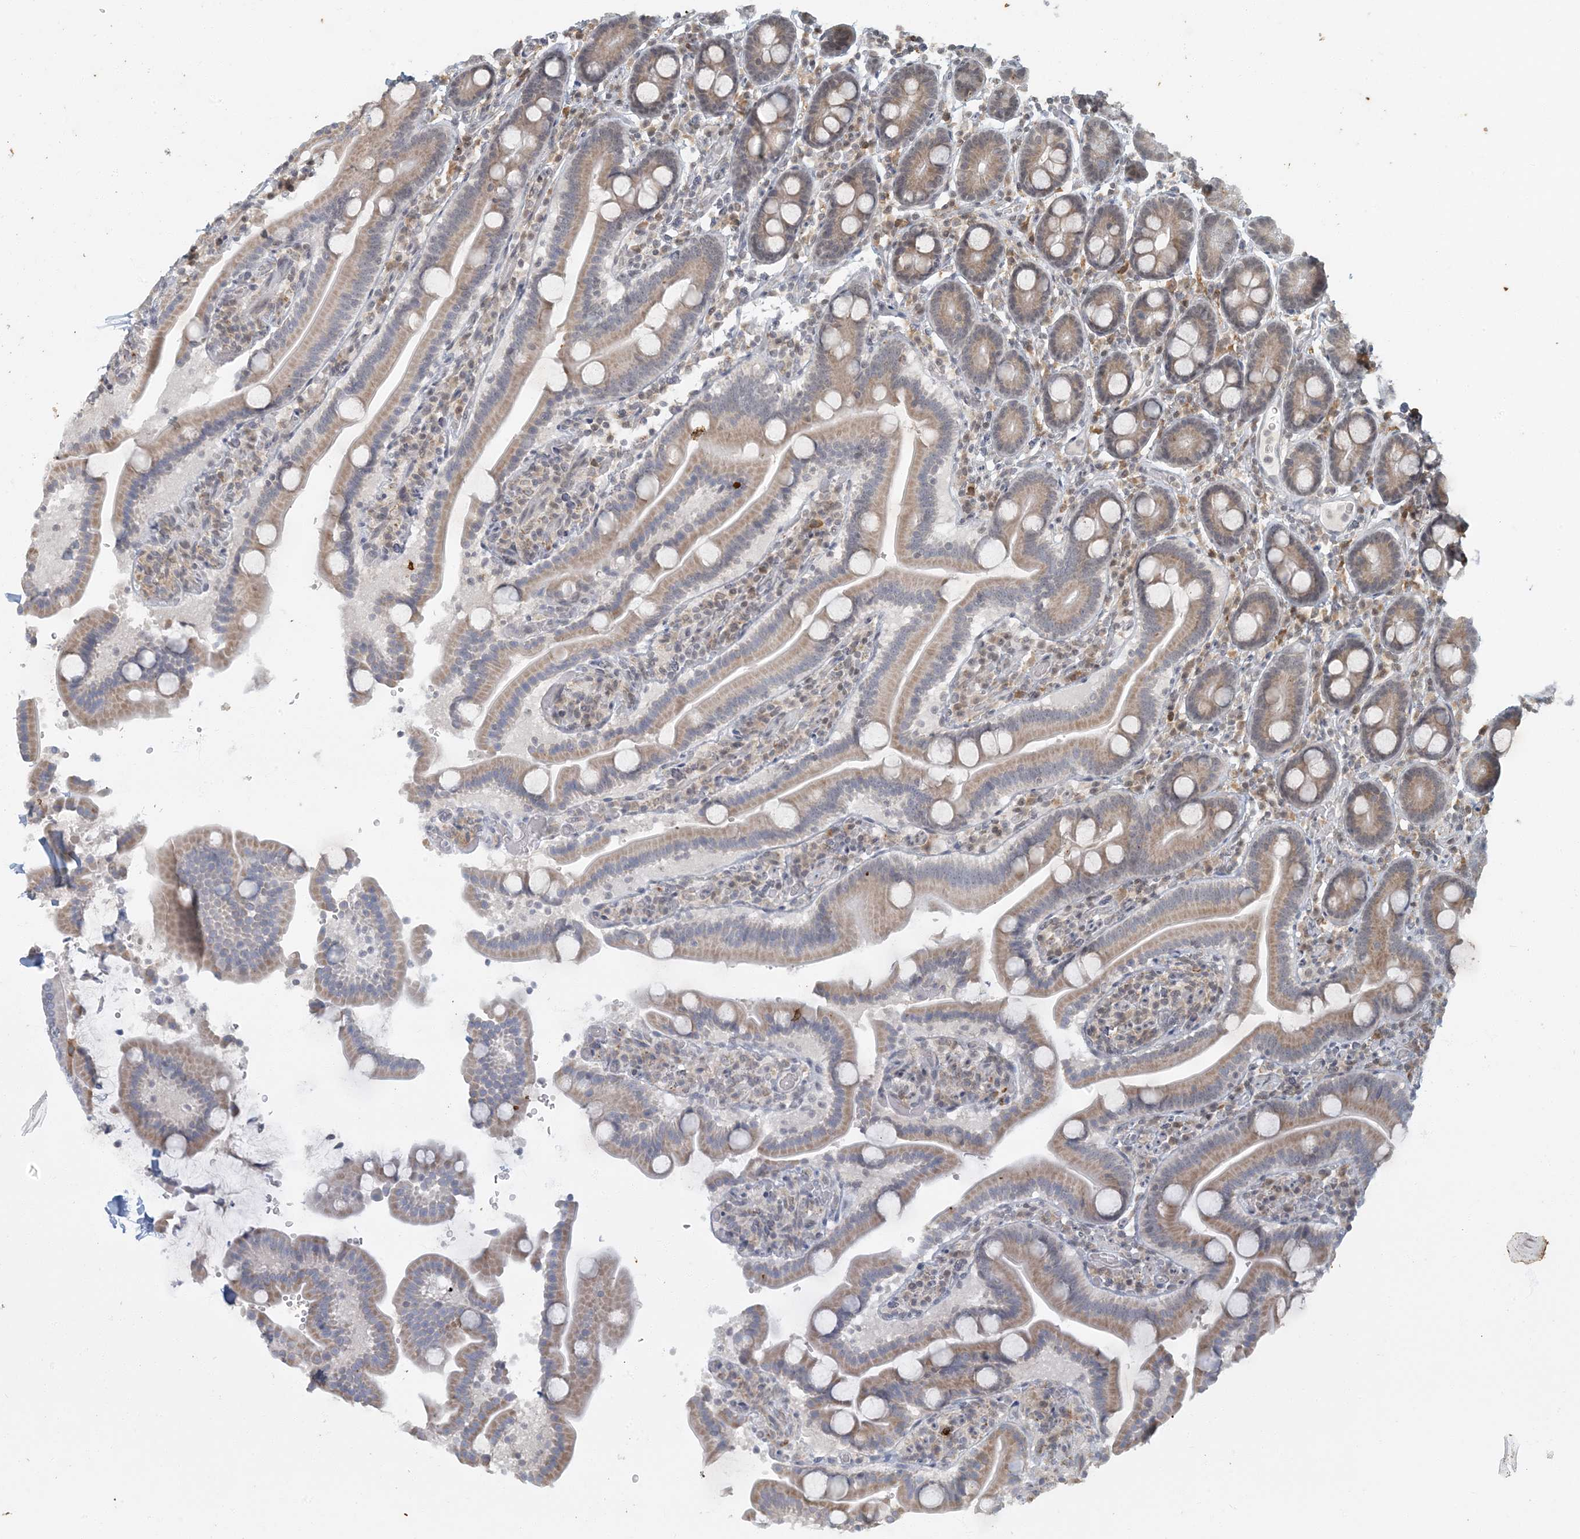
{"staining": {"intensity": "moderate", "quantity": ">75%", "location": "cytoplasmic/membranous"}, "tissue": "duodenum", "cell_type": "Glandular cells", "image_type": "normal", "snomed": [{"axis": "morphology", "description": "Normal tissue, NOS"}, {"axis": "topography", "description": "Duodenum"}], "caption": "A high-resolution micrograph shows immunohistochemistry (IHC) staining of normal duodenum, which demonstrates moderate cytoplasmic/membranous expression in approximately >75% of glandular cells.", "gene": "AK9", "patient": {"sex": "male", "age": 55}}